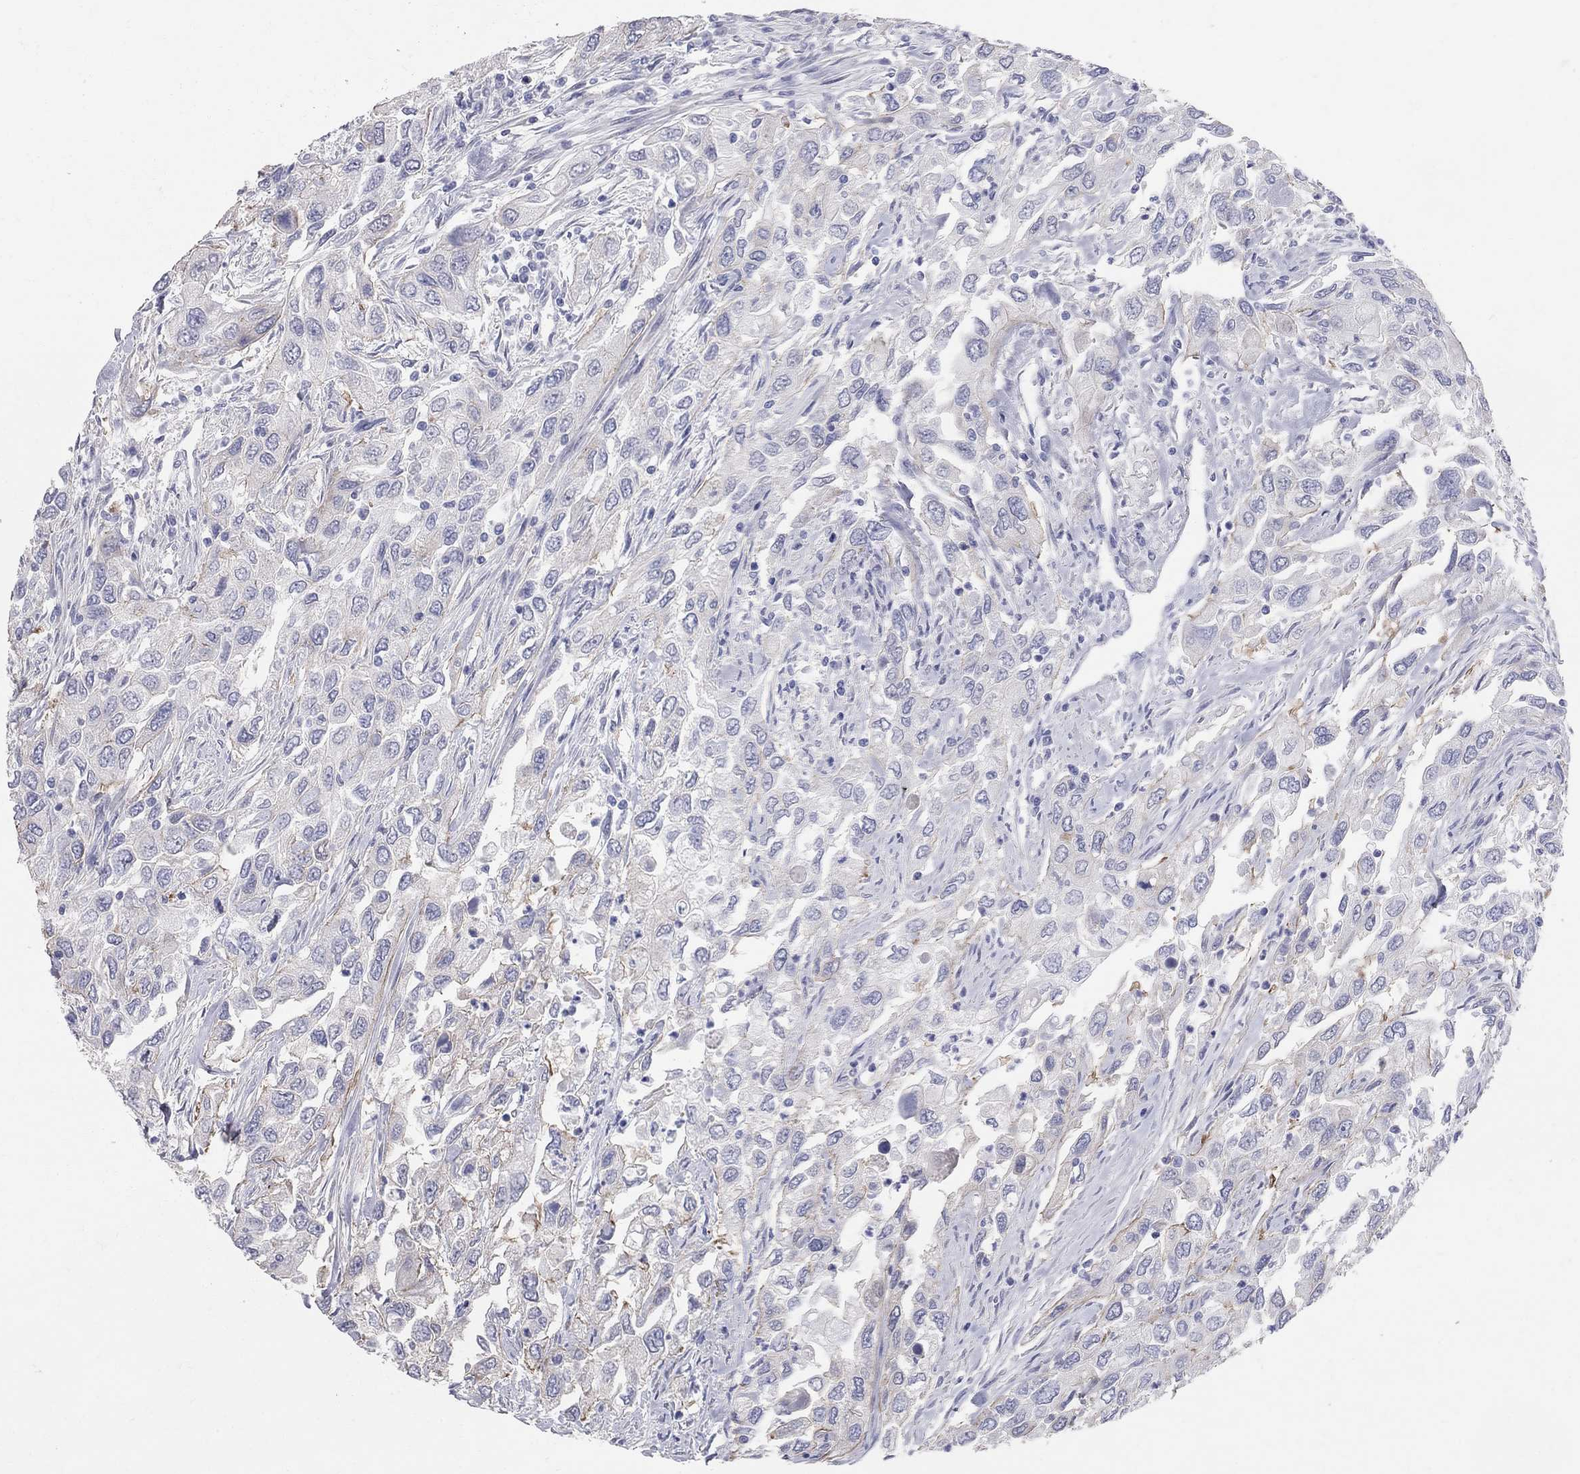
{"staining": {"intensity": "negative", "quantity": "none", "location": "none"}, "tissue": "urothelial cancer", "cell_type": "Tumor cells", "image_type": "cancer", "snomed": [{"axis": "morphology", "description": "Urothelial carcinoma, High grade"}, {"axis": "topography", "description": "Urinary bladder"}], "caption": "A histopathology image of human urothelial cancer is negative for staining in tumor cells. The staining was performed using DAB (3,3'-diaminobenzidine) to visualize the protein expression in brown, while the nuclei were stained in blue with hematoxylin (Magnification: 20x).", "gene": "AOX1", "patient": {"sex": "male", "age": 76}}